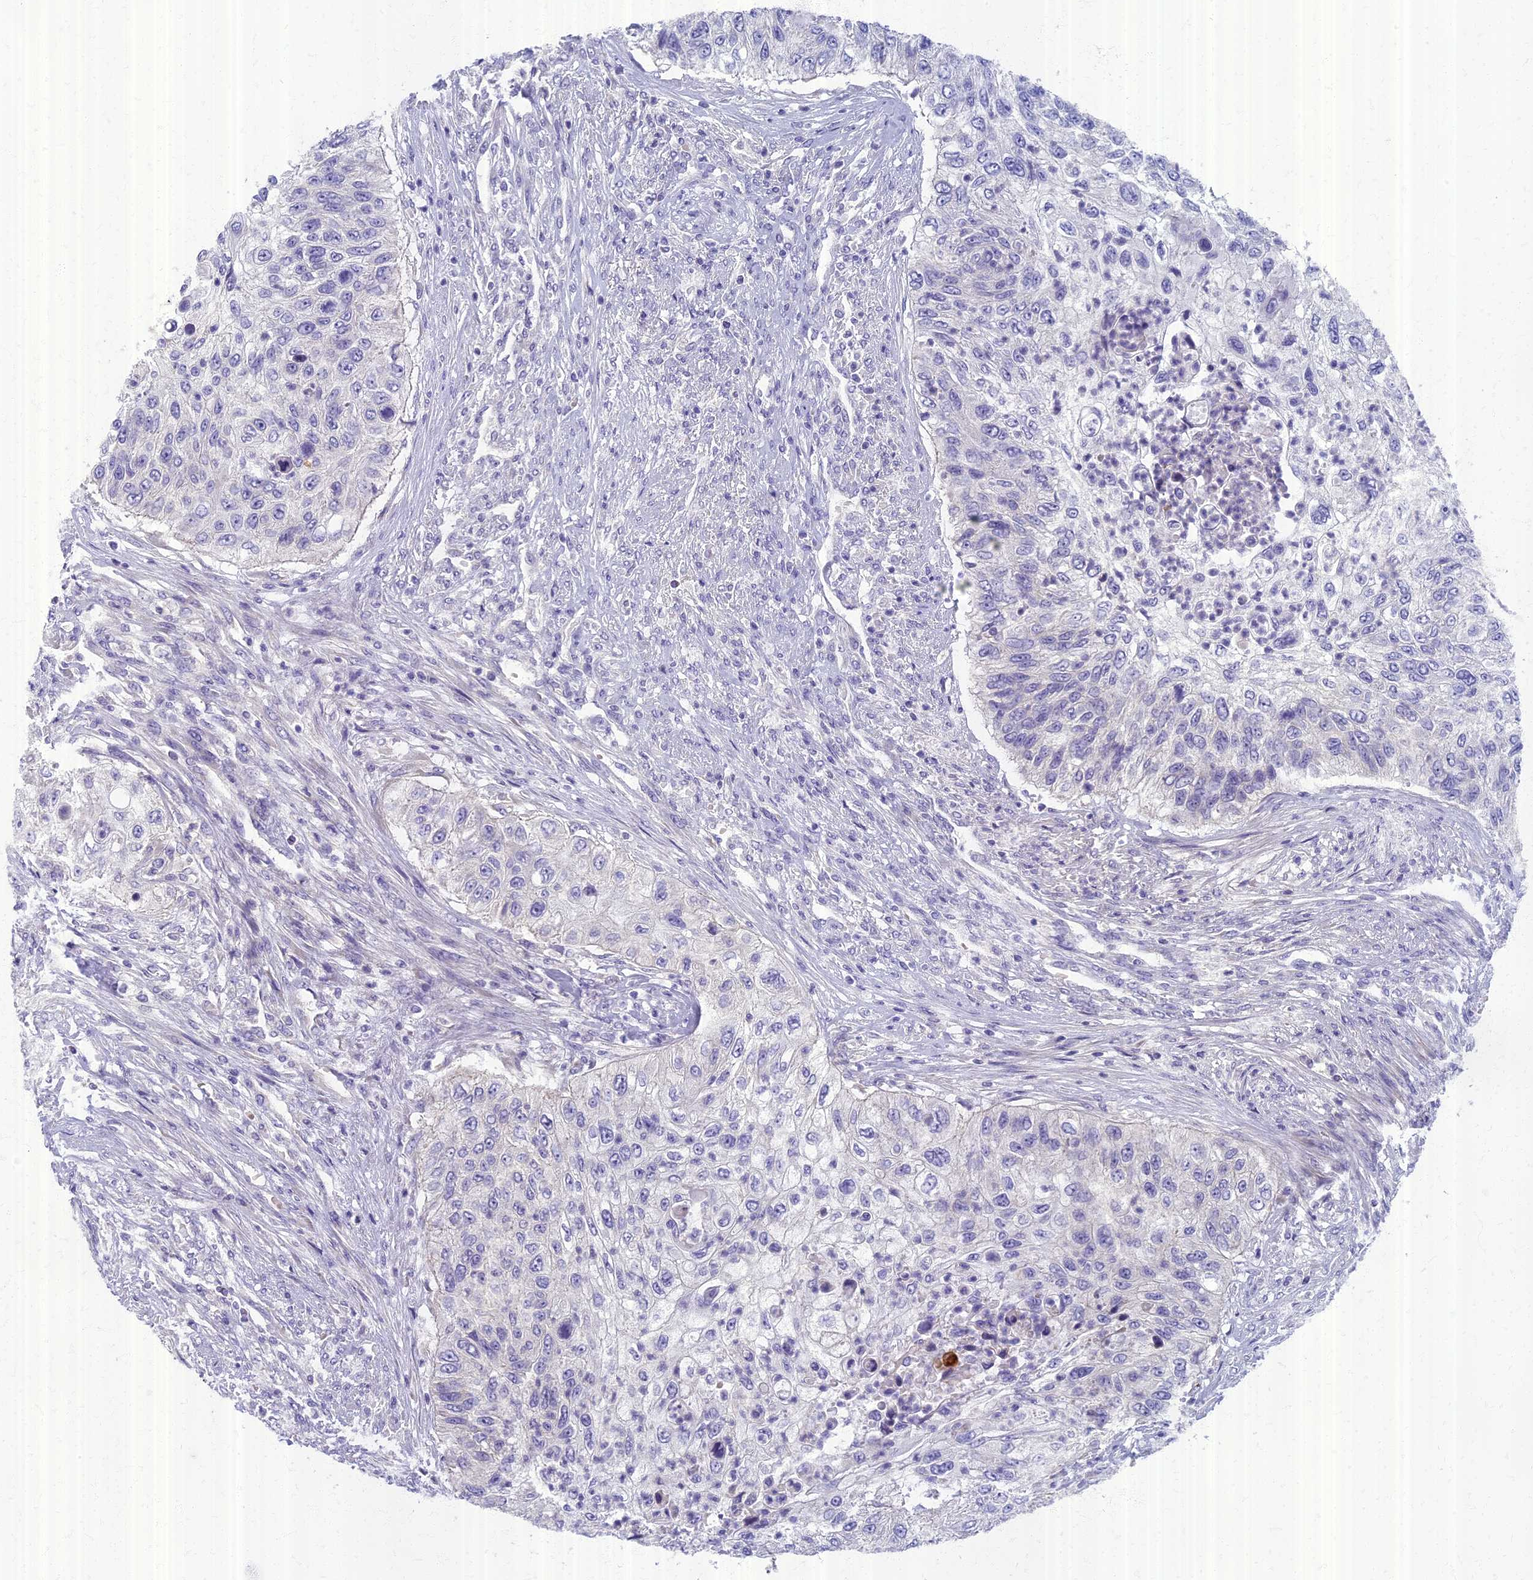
{"staining": {"intensity": "negative", "quantity": "none", "location": "none"}, "tissue": "urothelial cancer", "cell_type": "Tumor cells", "image_type": "cancer", "snomed": [{"axis": "morphology", "description": "Urothelial carcinoma, High grade"}, {"axis": "topography", "description": "Urinary bladder"}], "caption": "High-grade urothelial carcinoma stained for a protein using immunohistochemistry reveals no expression tumor cells.", "gene": "AP4E1", "patient": {"sex": "female", "age": 60}}